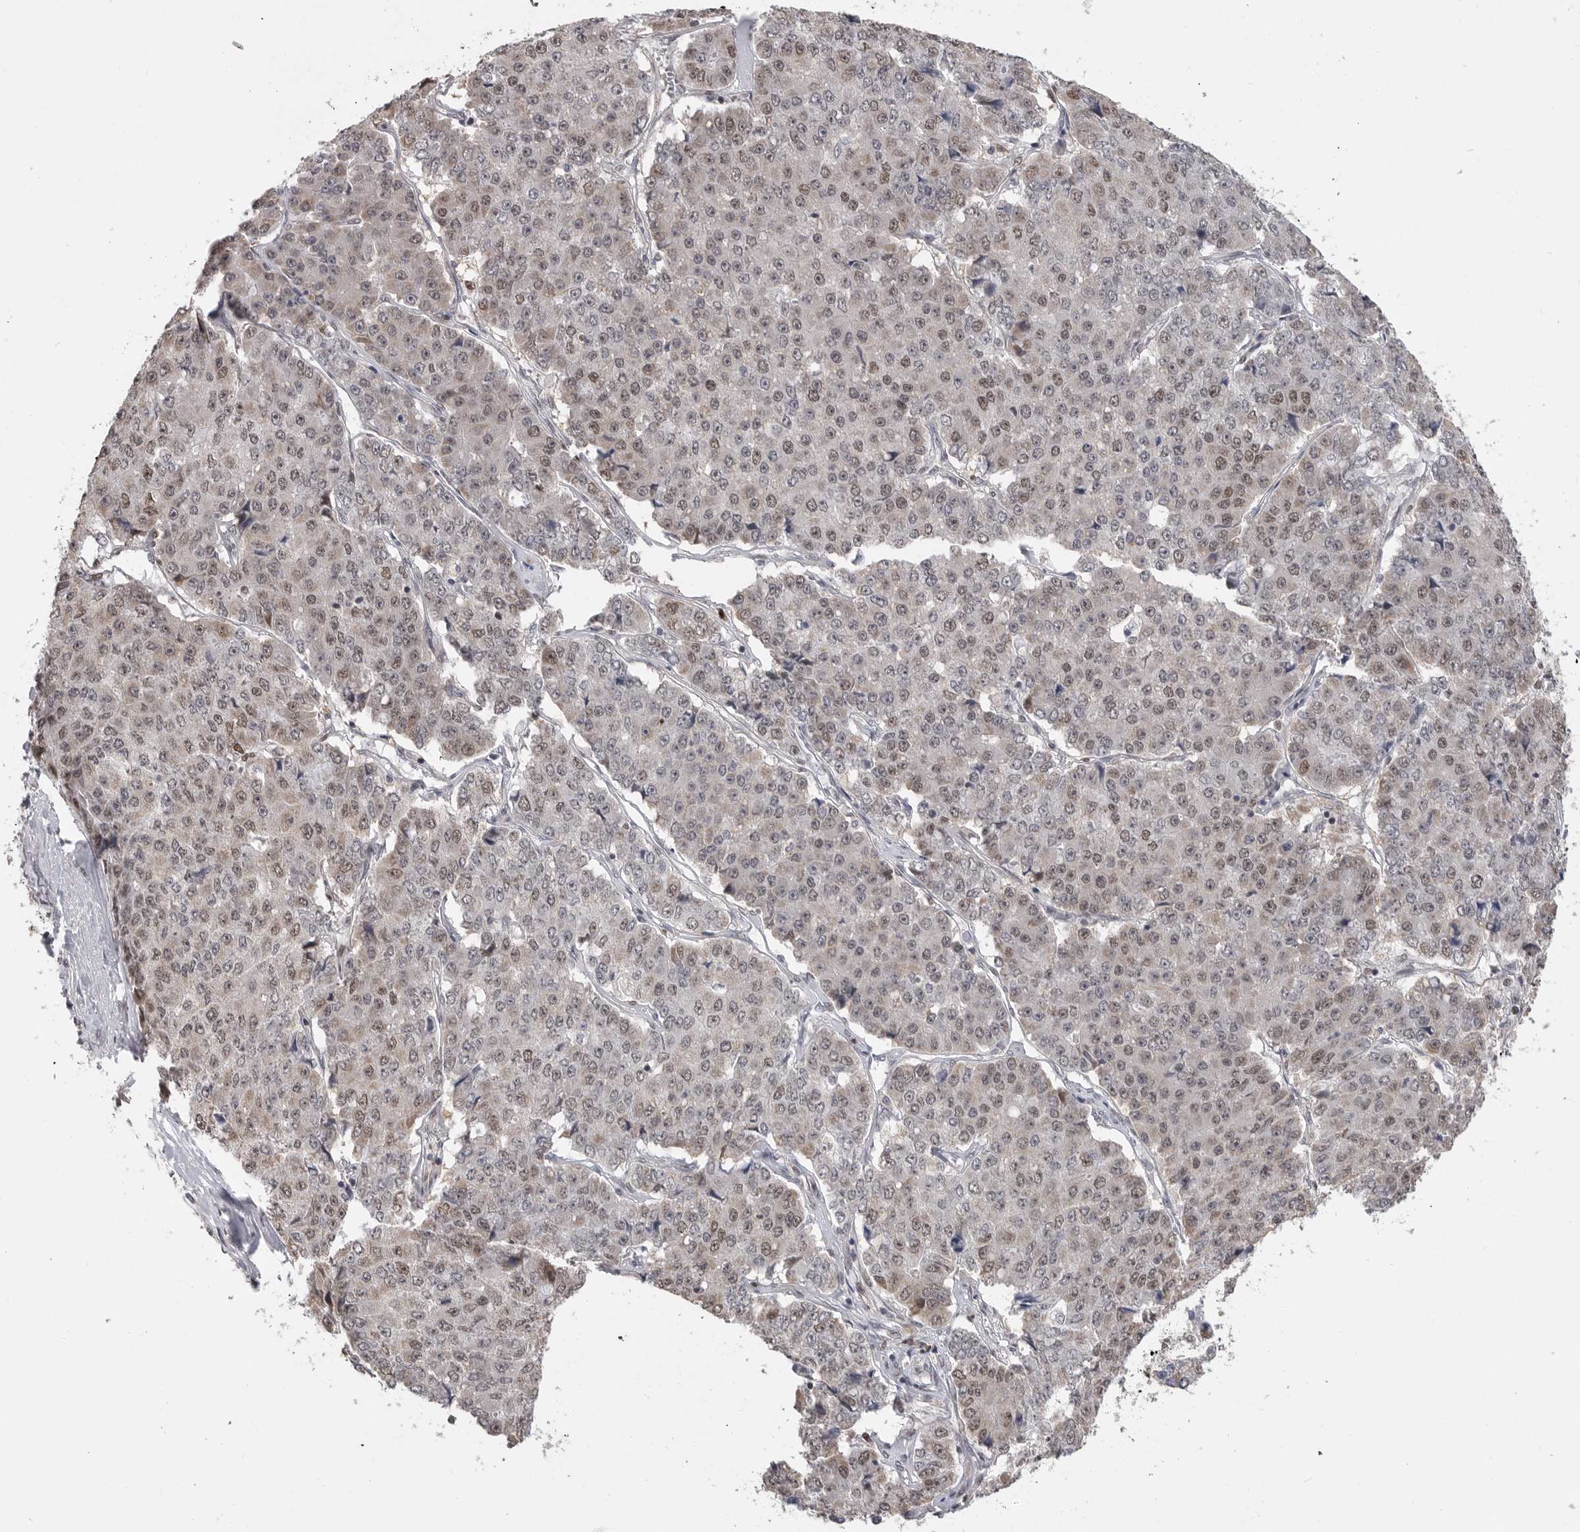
{"staining": {"intensity": "moderate", "quantity": ">75%", "location": "nuclear"}, "tissue": "pancreatic cancer", "cell_type": "Tumor cells", "image_type": "cancer", "snomed": [{"axis": "morphology", "description": "Adenocarcinoma, NOS"}, {"axis": "topography", "description": "Pancreas"}], "caption": "This image demonstrates immunohistochemistry (IHC) staining of pancreatic cancer, with medium moderate nuclear positivity in approximately >75% of tumor cells.", "gene": "SMARCC1", "patient": {"sex": "male", "age": 50}}